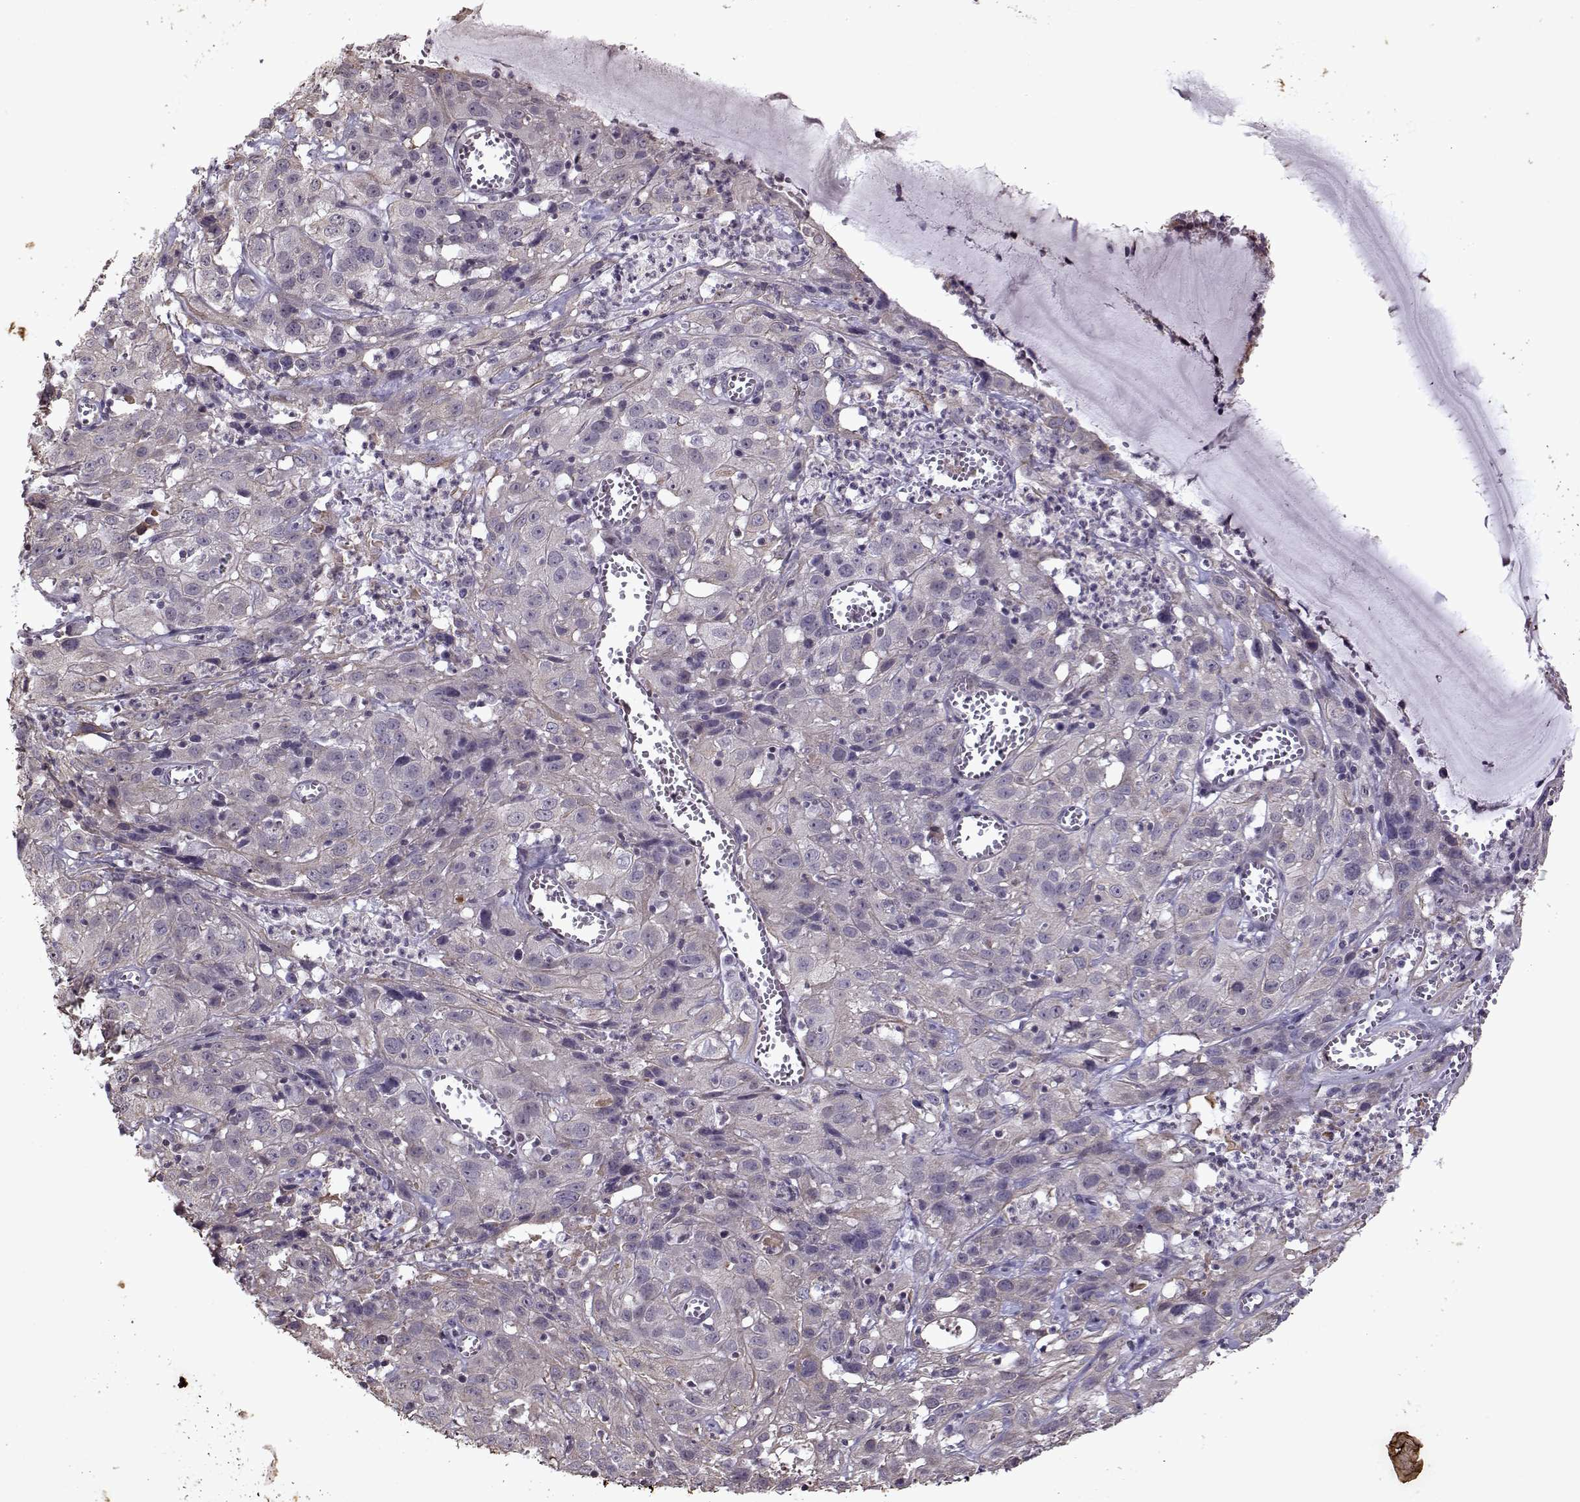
{"staining": {"intensity": "weak", "quantity": "<25%", "location": "cytoplasmic/membranous"}, "tissue": "cervical cancer", "cell_type": "Tumor cells", "image_type": "cancer", "snomed": [{"axis": "morphology", "description": "Squamous cell carcinoma, NOS"}, {"axis": "topography", "description": "Cervix"}], "caption": "Protein analysis of cervical cancer shows no significant staining in tumor cells.", "gene": "KRT9", "patient": {"sex": "female", "age": 32}}